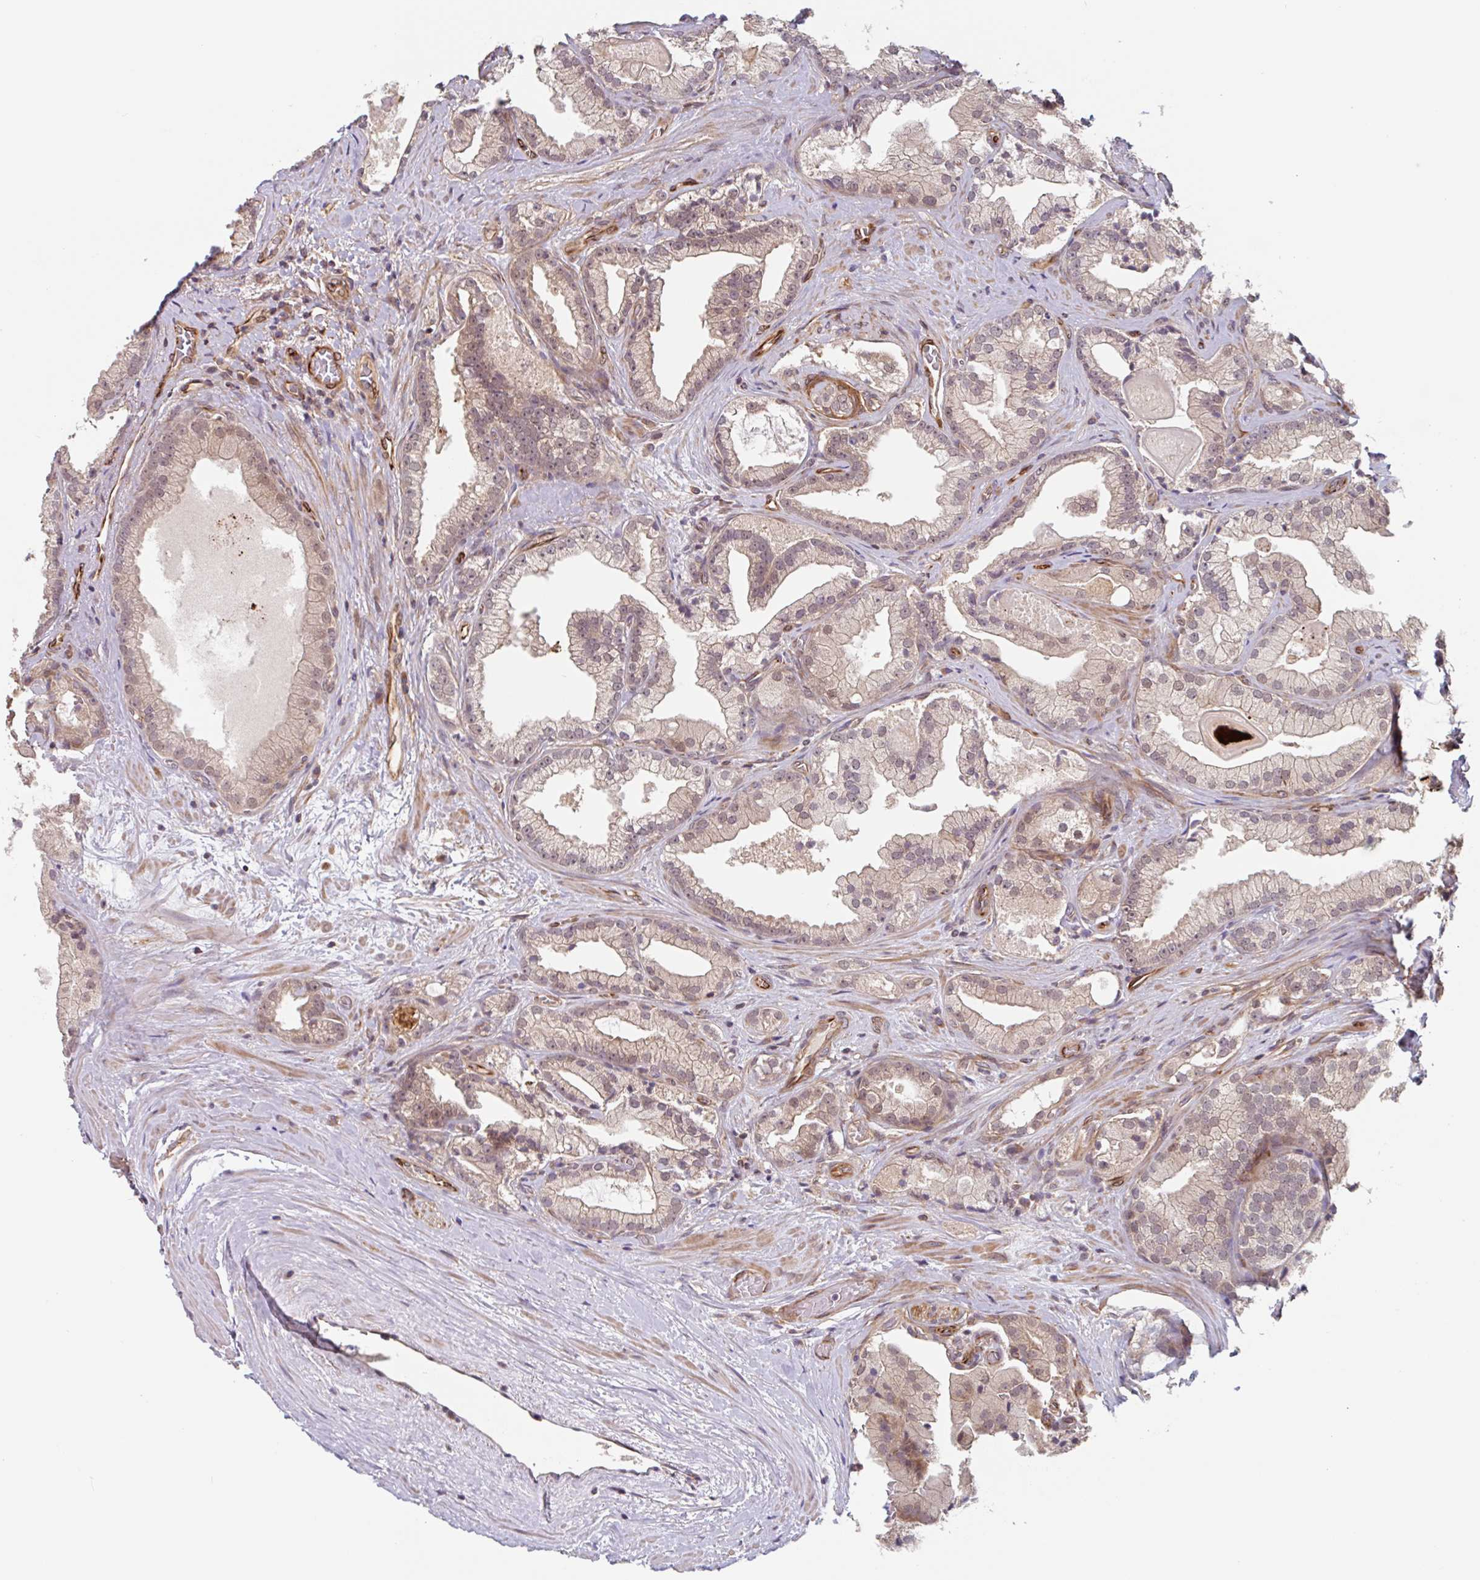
{"staining": {"intensity": "weak", "quantity": "25%-75%", "location": "cytoplasmic/membranous"}, "tissue": "prostate cancer", "cell_type": "Tumor cells", "image_type": "cancer", "snomed": [{"axis": "morphology", "description": "Adenocarcinoma, High grade"}, {"axis": "topography", "description": "Prostate"}], "caption": "A brown stain labels weak cytoplasmic/membranous expression of a protein in prostate high-grade adenocarcinoma tumor cells. (DAB (3,3'-diaminobenzidine) IHC, brown staining for protein, blue staining for nuclei).", "gene": "NUB1", "patient": {"sex": "male", "age": 68}}